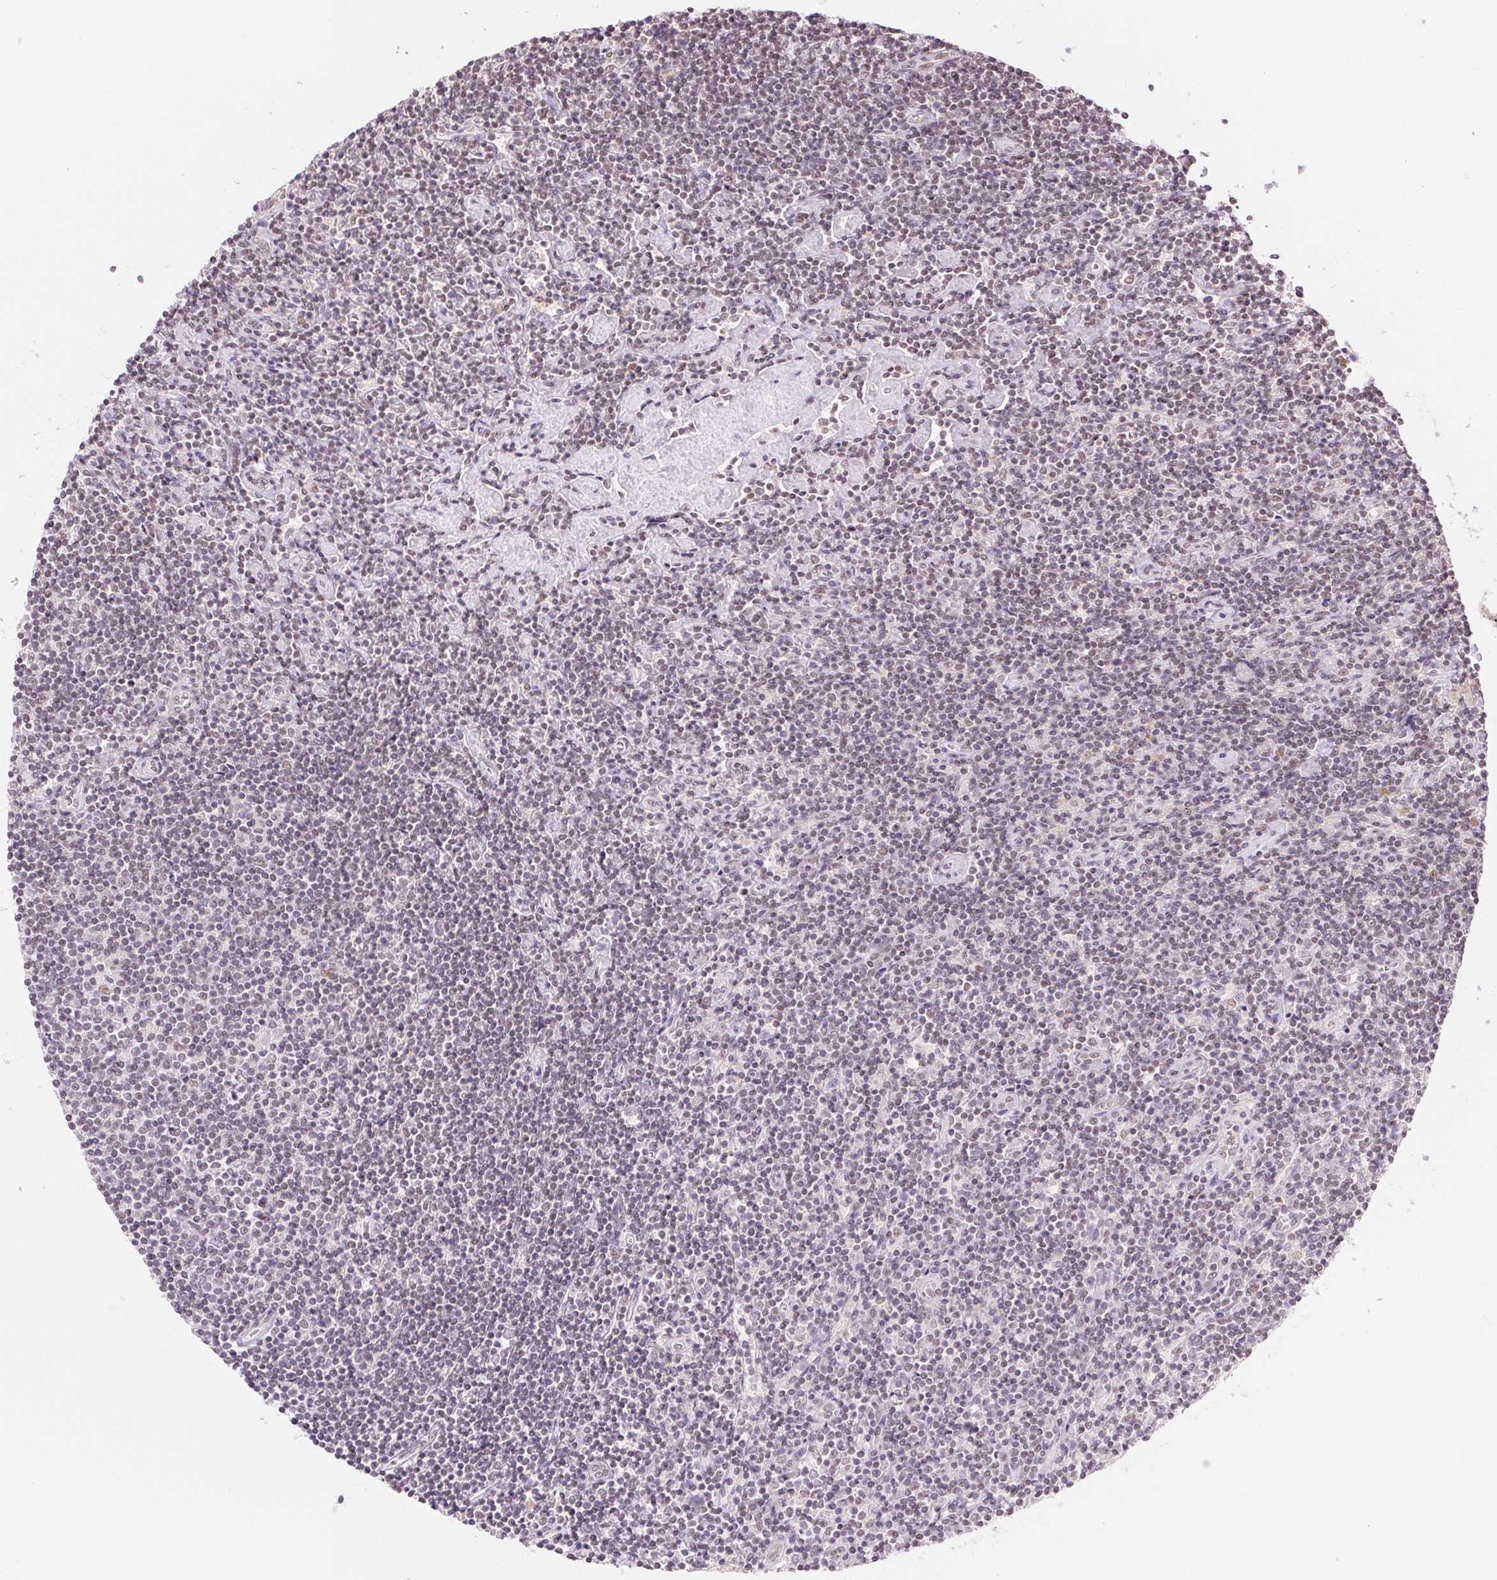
{"staining": {"intensity": "negative", "quantity": "none", "location": "none"}, "tissue": "lymphoma", "cell_type": "Tumor cells", "image_type": "cancer", "snomed": [{"axis": "morphology", "description": "Hodgkin's disease, NOS"}, {"axis": "topography", "description": "Lymph node"}], "caption": "High power microscopy image of an immunohistochemistry (IHC) micrograph of lymphoma, revealing no significant staining in tumor cells.", "gene": "RPRD1B", "patient": {"sex": "male", "age": 40}}